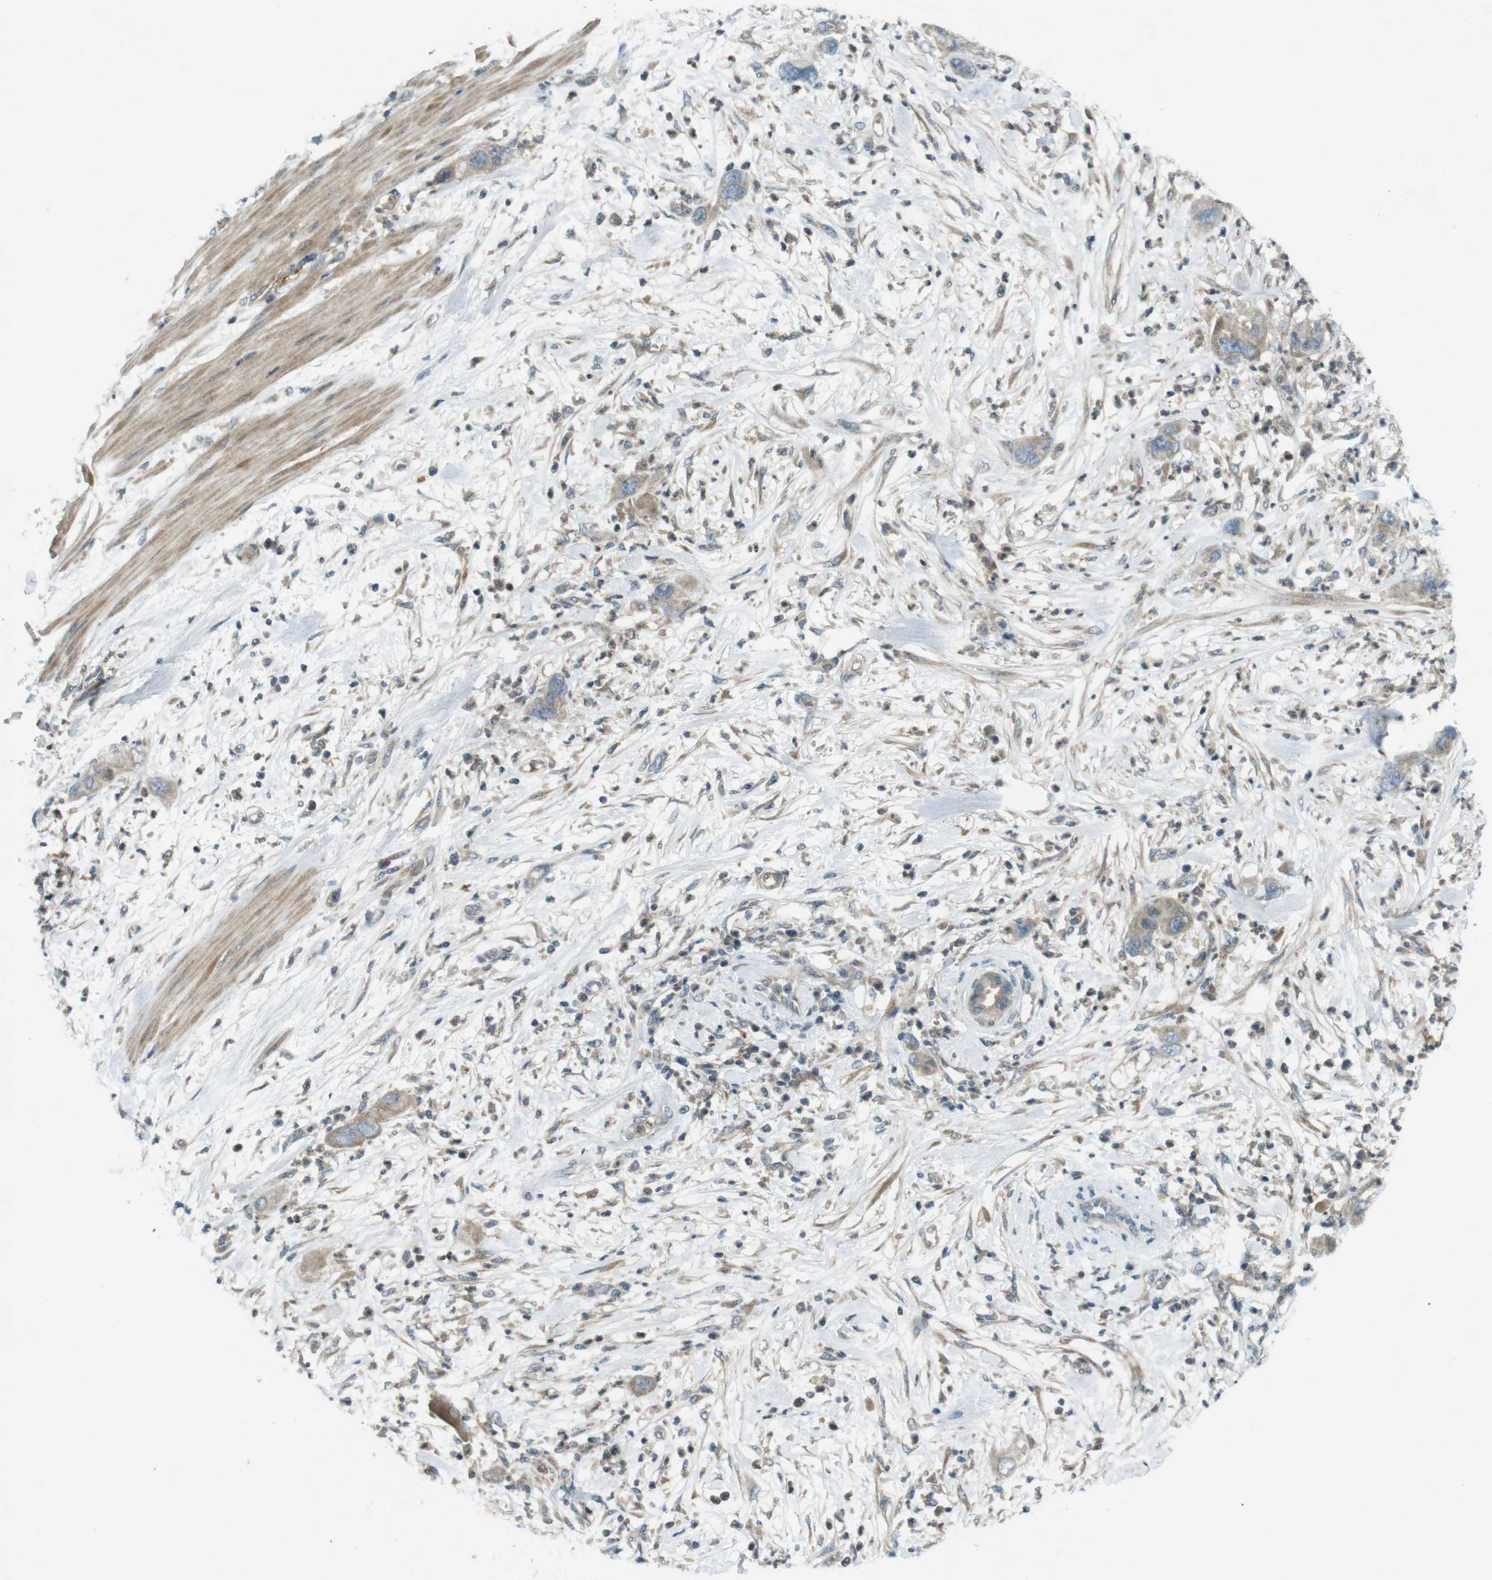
{"staining": {"intensity": "weak", "quantity": ">75%", "location": "cytoplasmic/membranous"}, "tissue": "pancreatic cancer", "cell_type": "Tumor cells", "image_type": "cancer", "snomed": [{"axis": "morphology", "description": "Adenocarcinoma, NOS"}, {"axis": "topography", "description": "Pancreas"}], "caption": "This is an image of immunohistochemistry (IHC) staining of pancreatic adenocarcinoma, which shows weak positivity in the cytoplasmic/membranous of tumor cells.", "gene": "ZYX", "patient": {"sex": "female", "age": 71}}